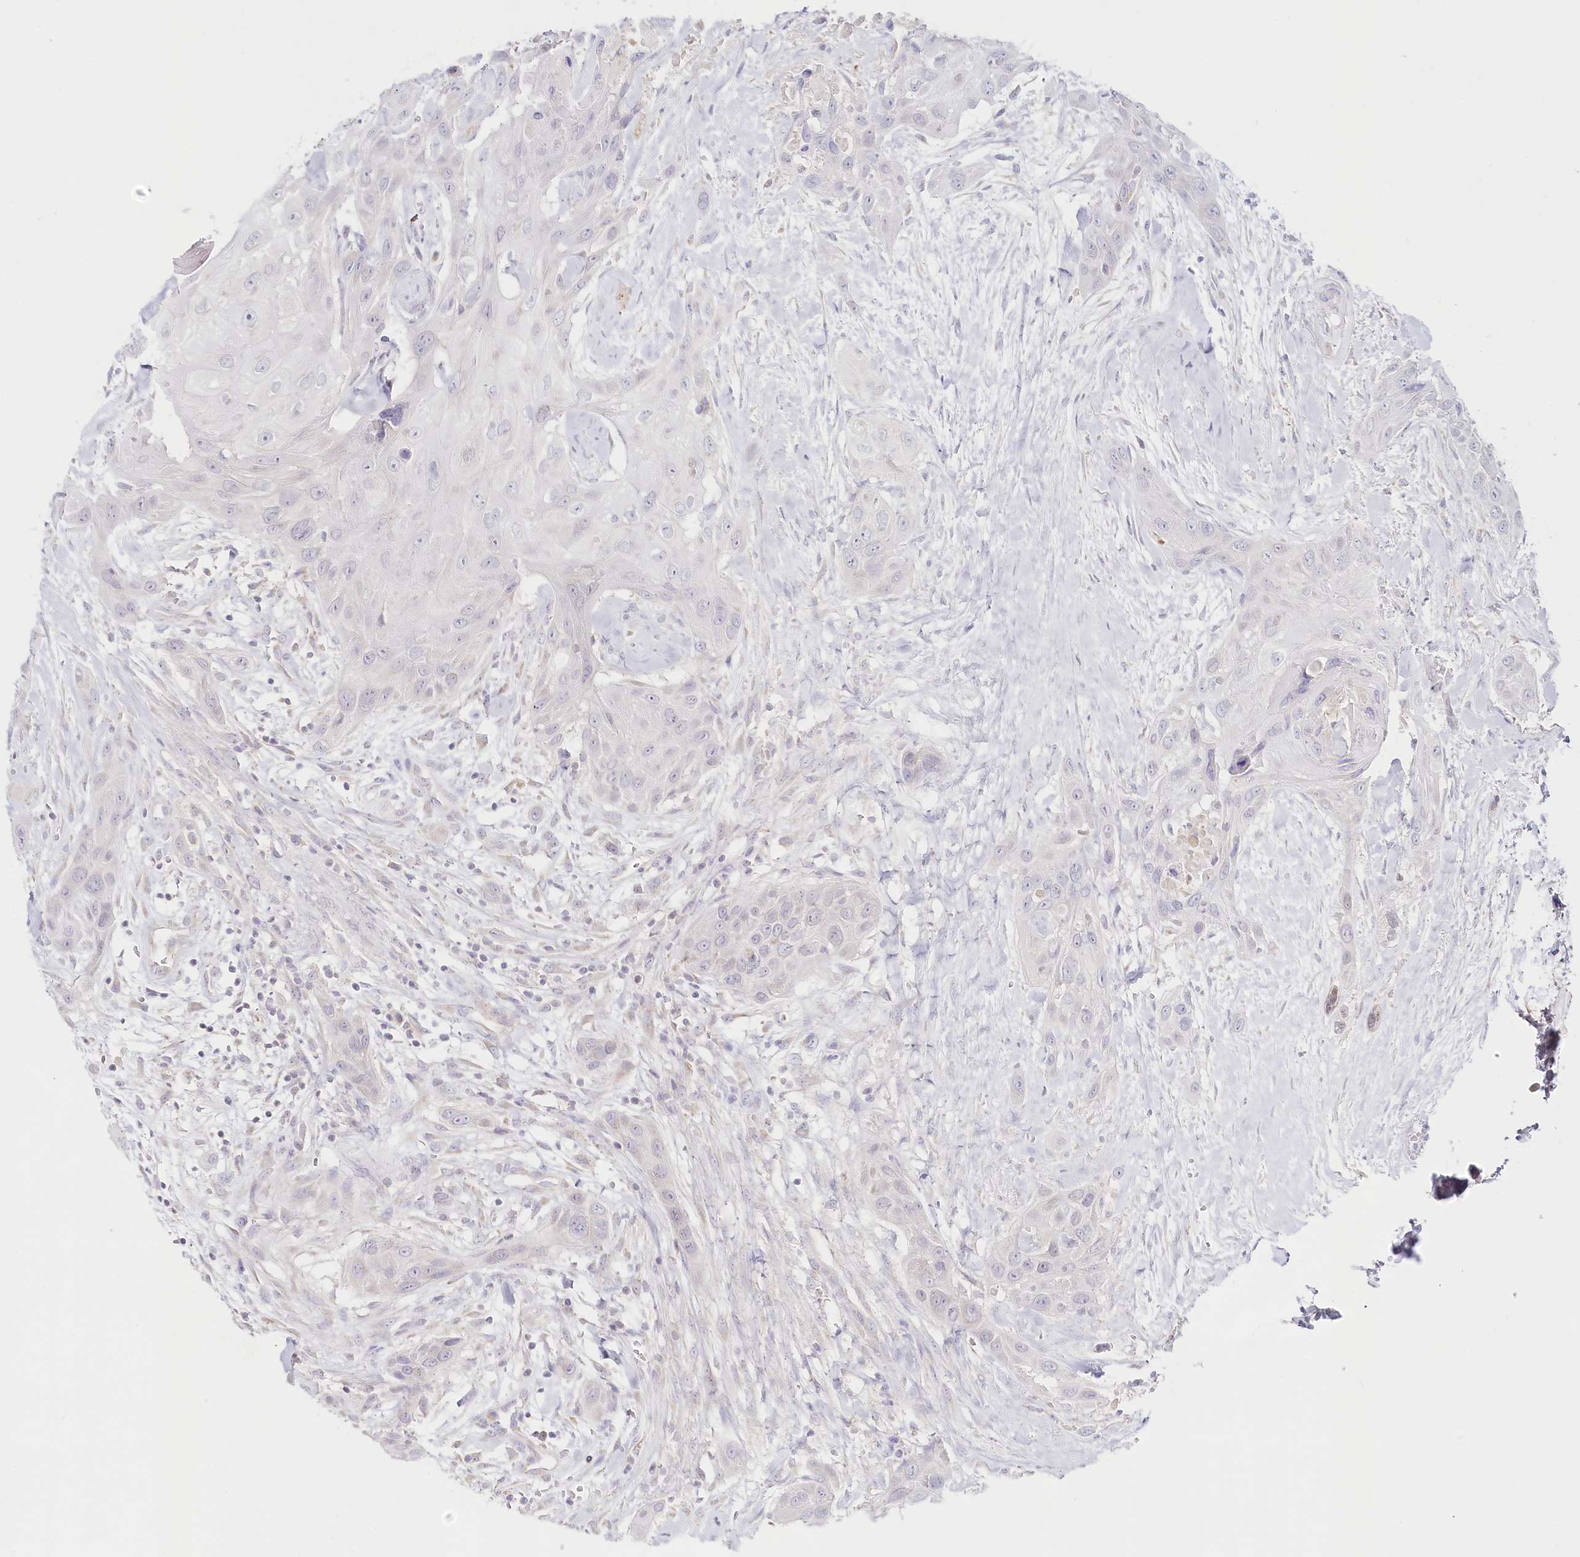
{"staining": {"intensity": "negative", "quantity": "none", "location": "none"}, "tissue": "head and neck cancer", "cell_type": "Tumor cells", "image_type": "cancer", "snomed": [{"axis": "morphology", "description": "Squamous cell carcinoma, NOS"}, {"axis": "topography", "description": "Head-Neck"}], "caption": "Immunohistochemical staining of head and neck cancer displays no significant staining in tumor cells.", "gene": "PSAPL1", "patient": {"sex": "male", "age": 81}}